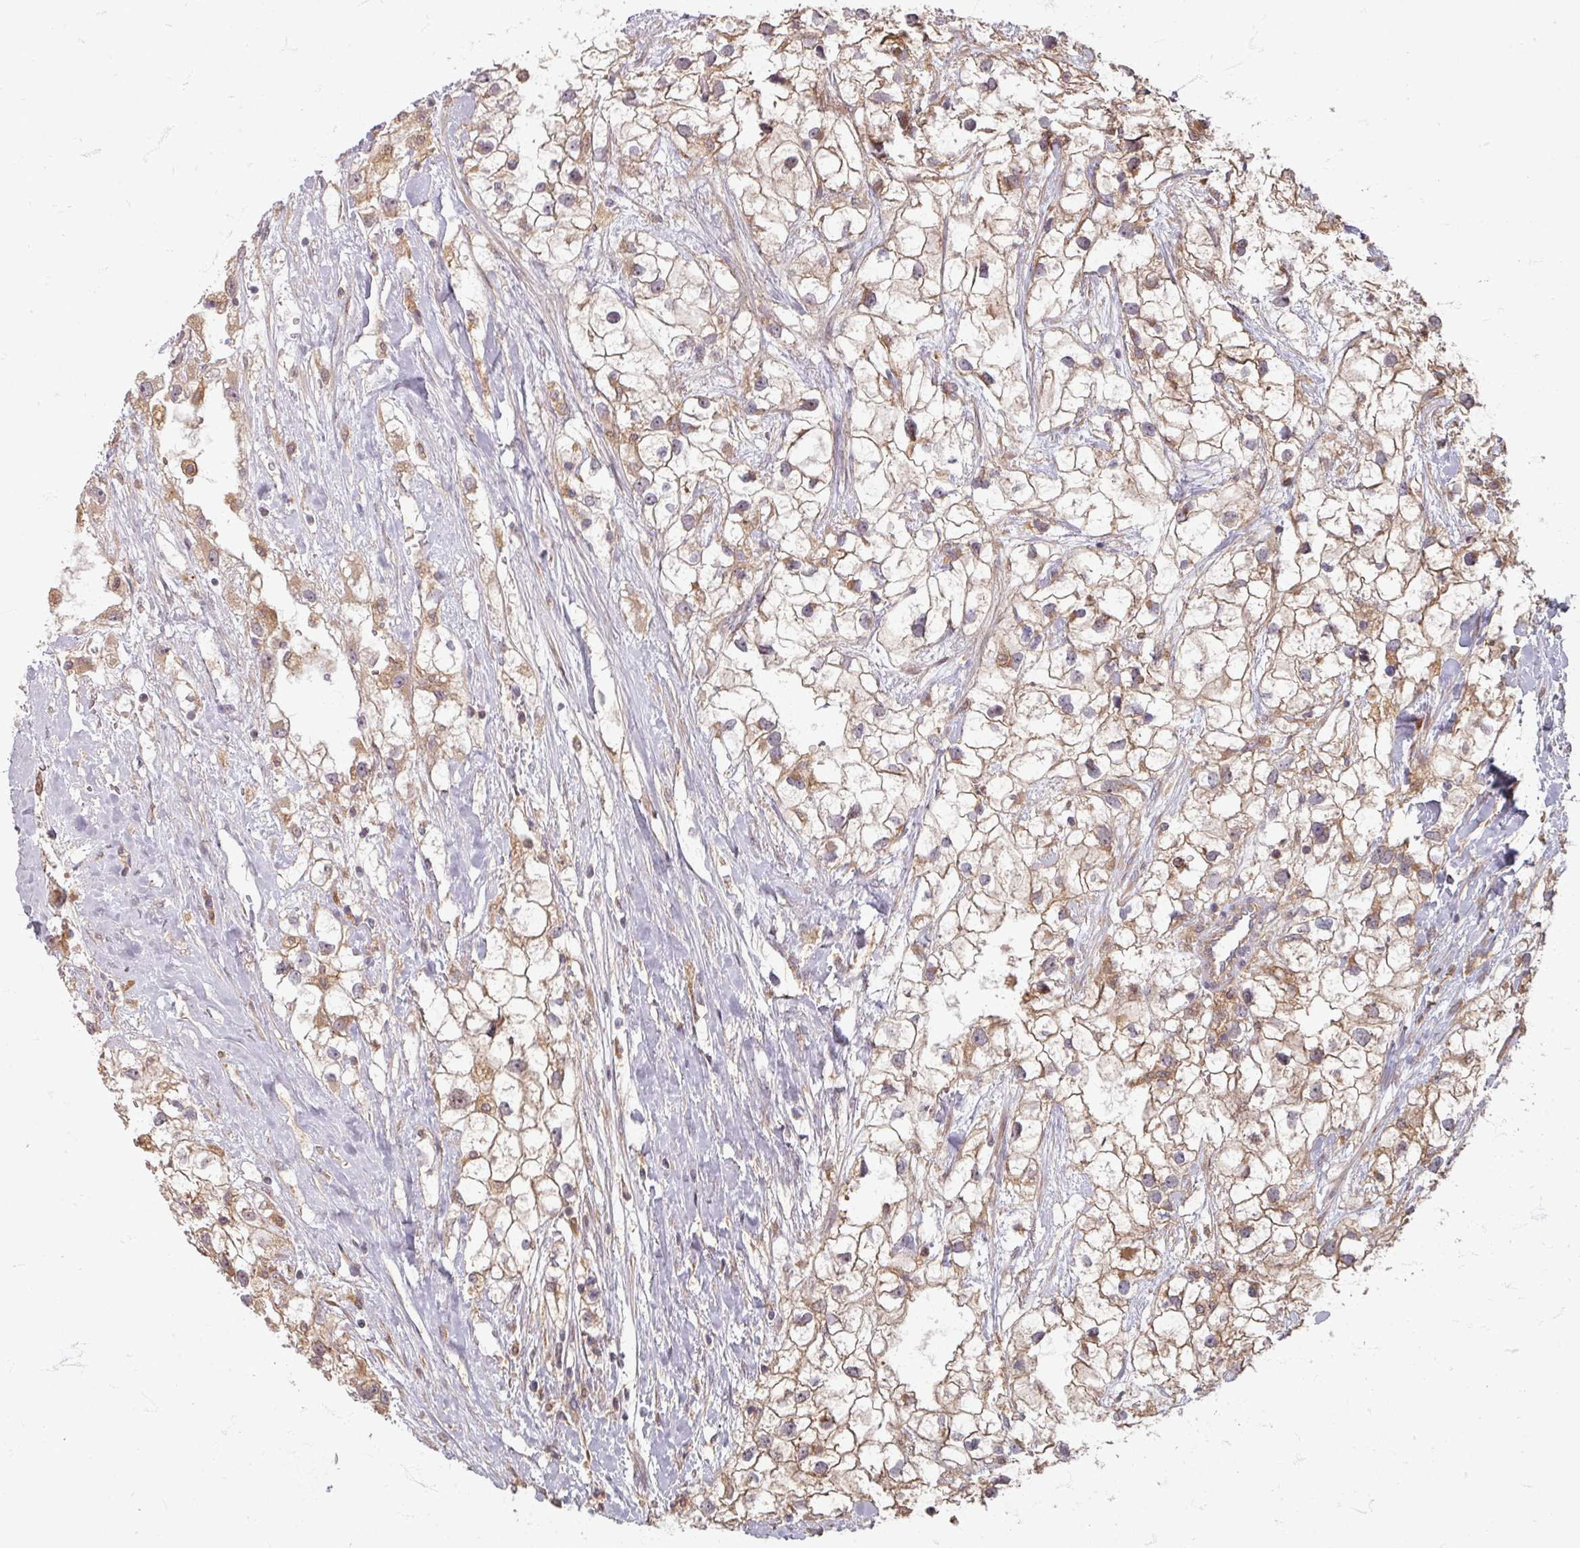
{"staining": {"intensity": "weak", "quantity": "25%-75%", "location": "cytoplasmic/membranous"}, "tissue": "renal cancer", "cell_type": "Tumor cells", "image_type": "cancer", "snomed": [{"axis": "morphology", "description": "Adenocarcinoma, NOS"}, {"axis": "topography", "description": "Kidney"}], "caption": "Protein staining shows weak cytoplasmic/membranous expression in about 25%-75% of tumor cells in adenocarcinoma (renal).", "gene": "STAM", "patient": {"sex": "male", "age": 59}}